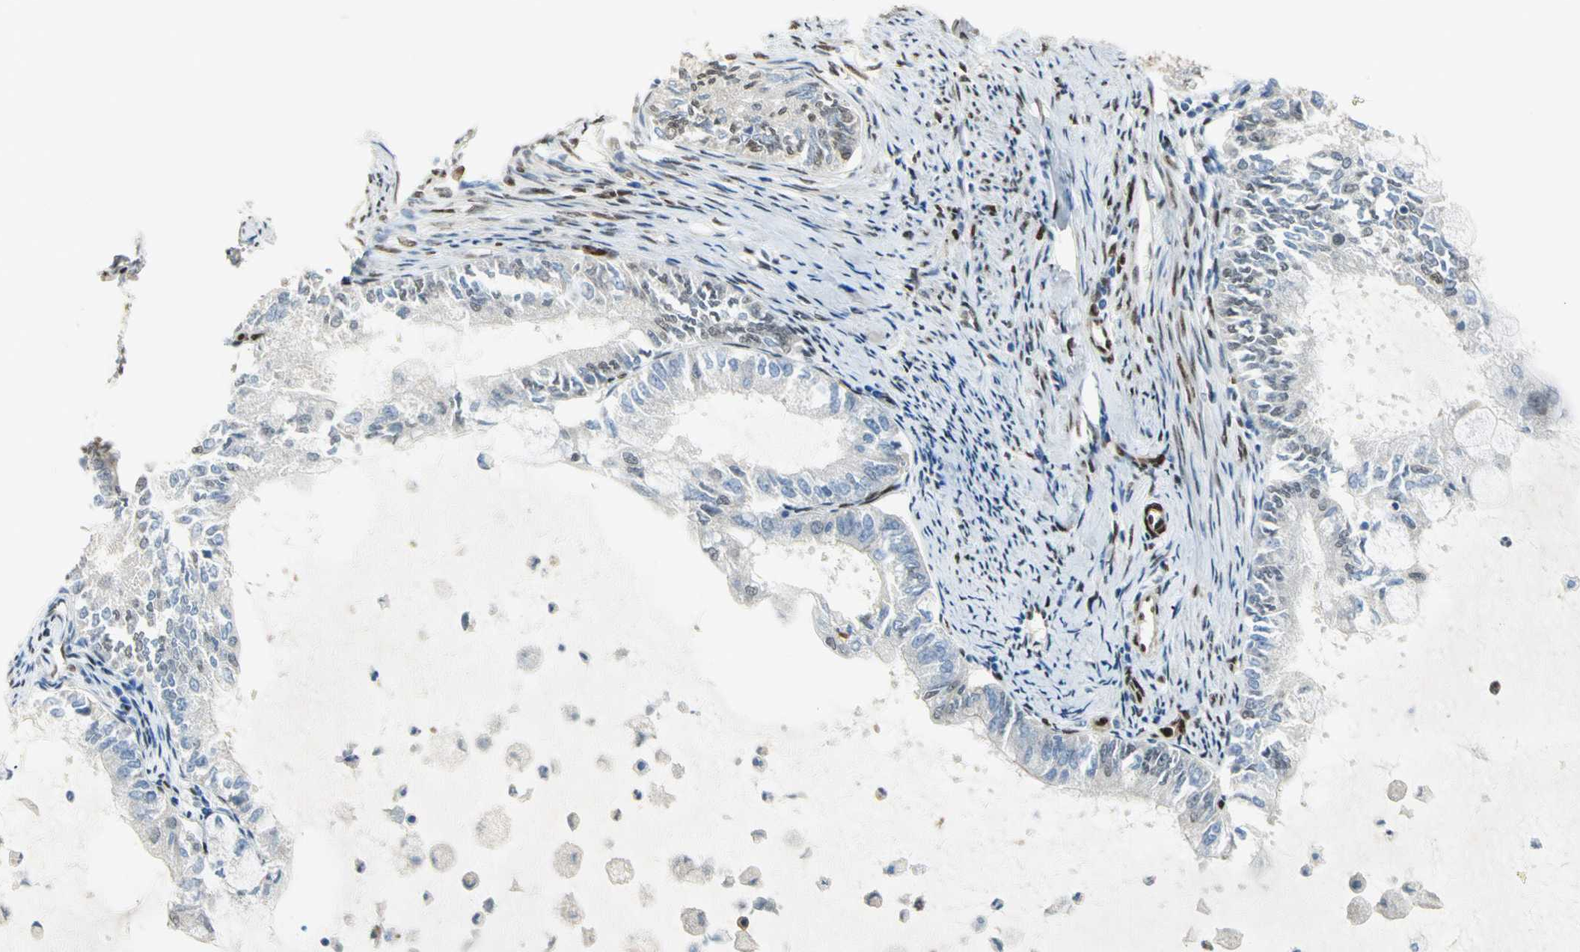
{"staining": {"intensity": "weak", "quantity": "<25%", "location": "cytoplasmic/membranous,nuclear"}, "tissue": "endometrial cancer", "cell_type": "Tumor cells", "image_type": "cancer", "snomed": [{"axis": "morphology", "description": "Adenocarcinoma, NOS"}, {"axis": "topography", "description": "Endometrium"}], "caption": "IHC micrograph of neoplastic tissue: human adenocarcinoma (endometrial) stained with DAB (3,3'-diaminobenzidine) shows no significant protein expression in tumor cells.", "gene": "RBFOX2", "patient": {"sex": "female", "age": 86}}